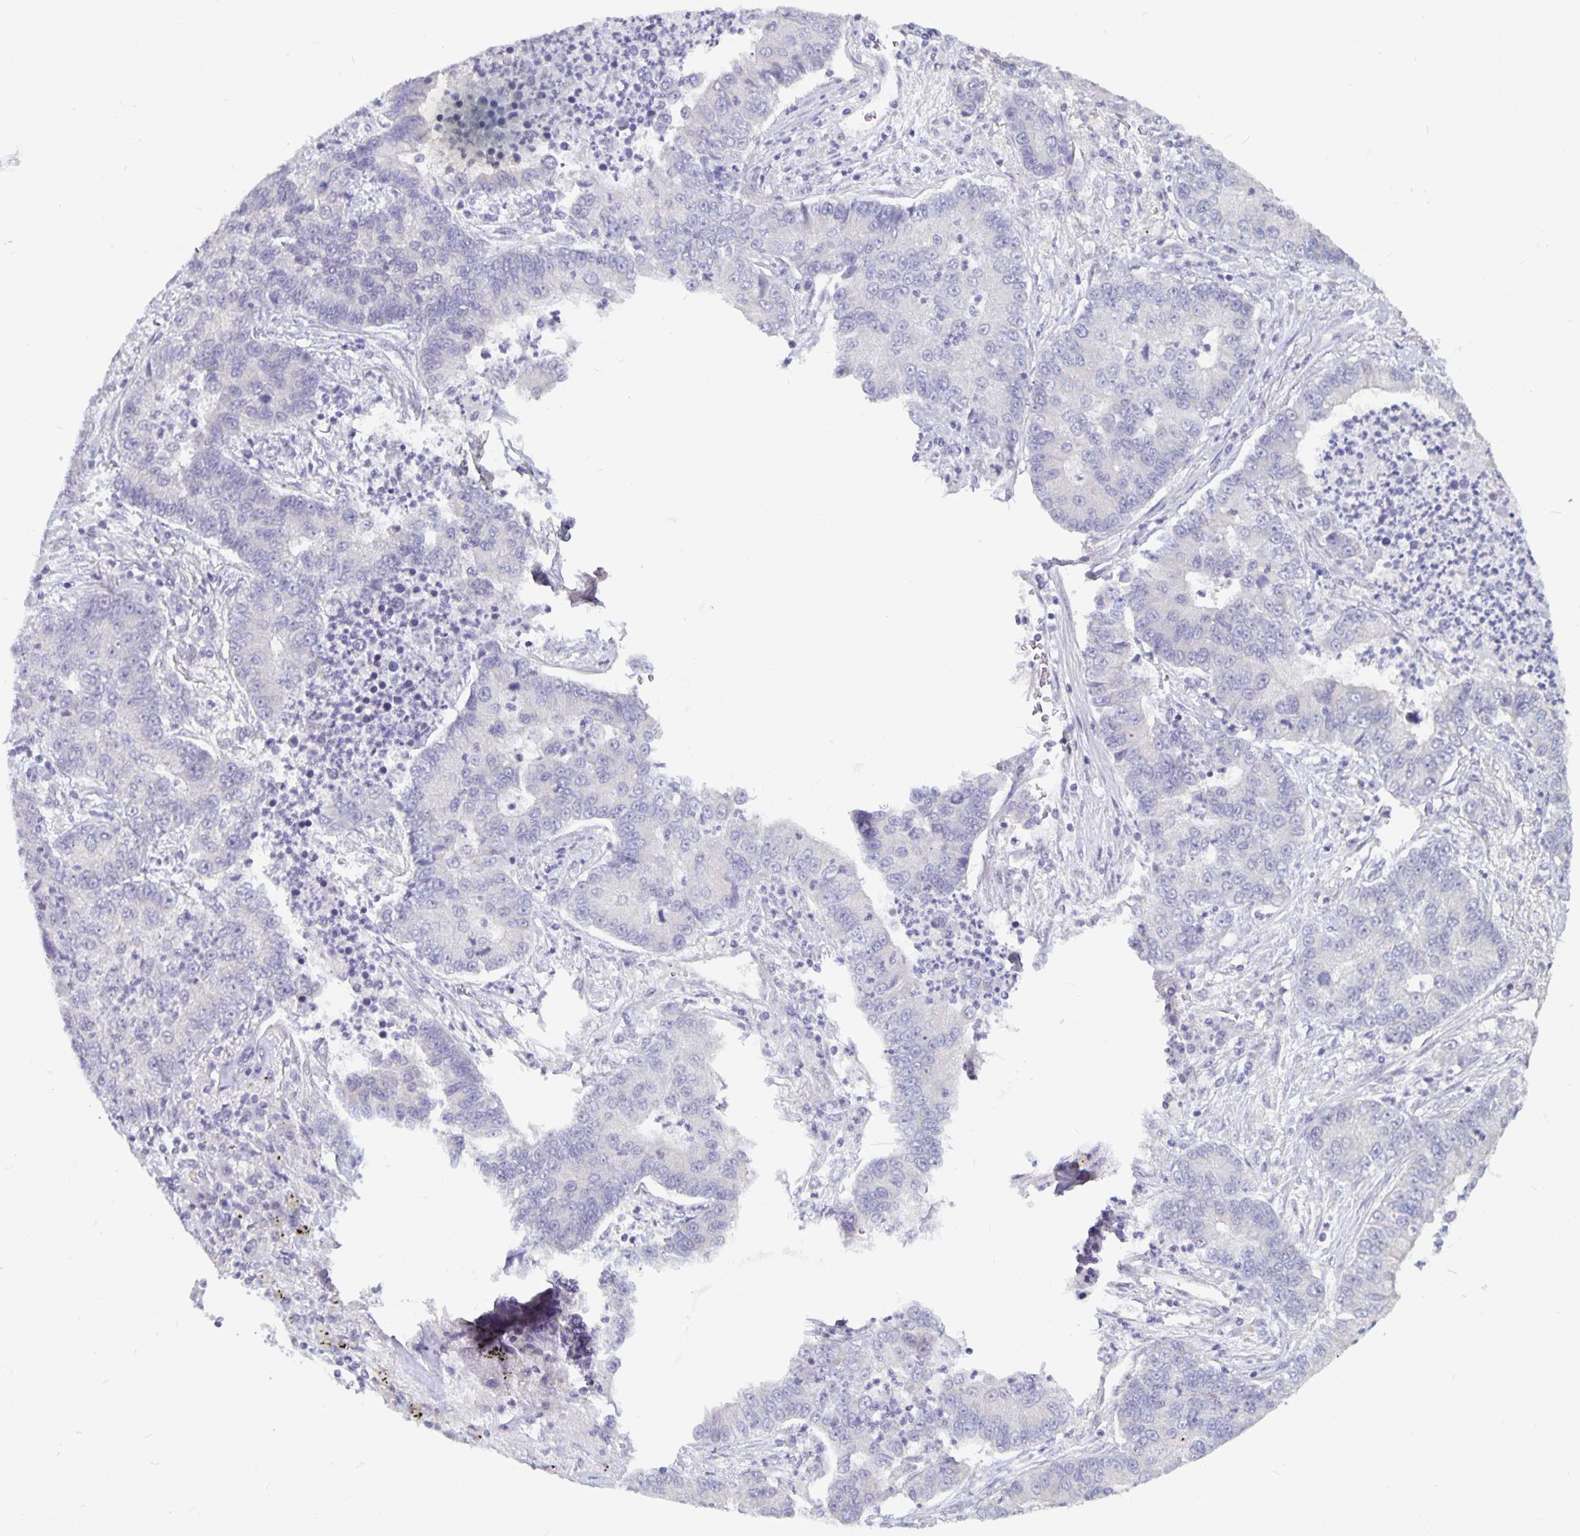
{"staining": {"intensity": "negative", "quantity": "none", "location": "none"}, "tissue": "lung cancer", "cell_type": "Tumor cells", "image_type": "cancer", "snomed": [{"axis": "morphology", "description": "Adenocarcinoma, NOS"}, {"axis": "topography", "description": "Lung"}], "caption": "Photomicrograph shows no protein positivity in tumor cells of lung adenocarcinoma tissue.", "gene": "PLCB3", "patient": {"sex": "female", "age": 57}}